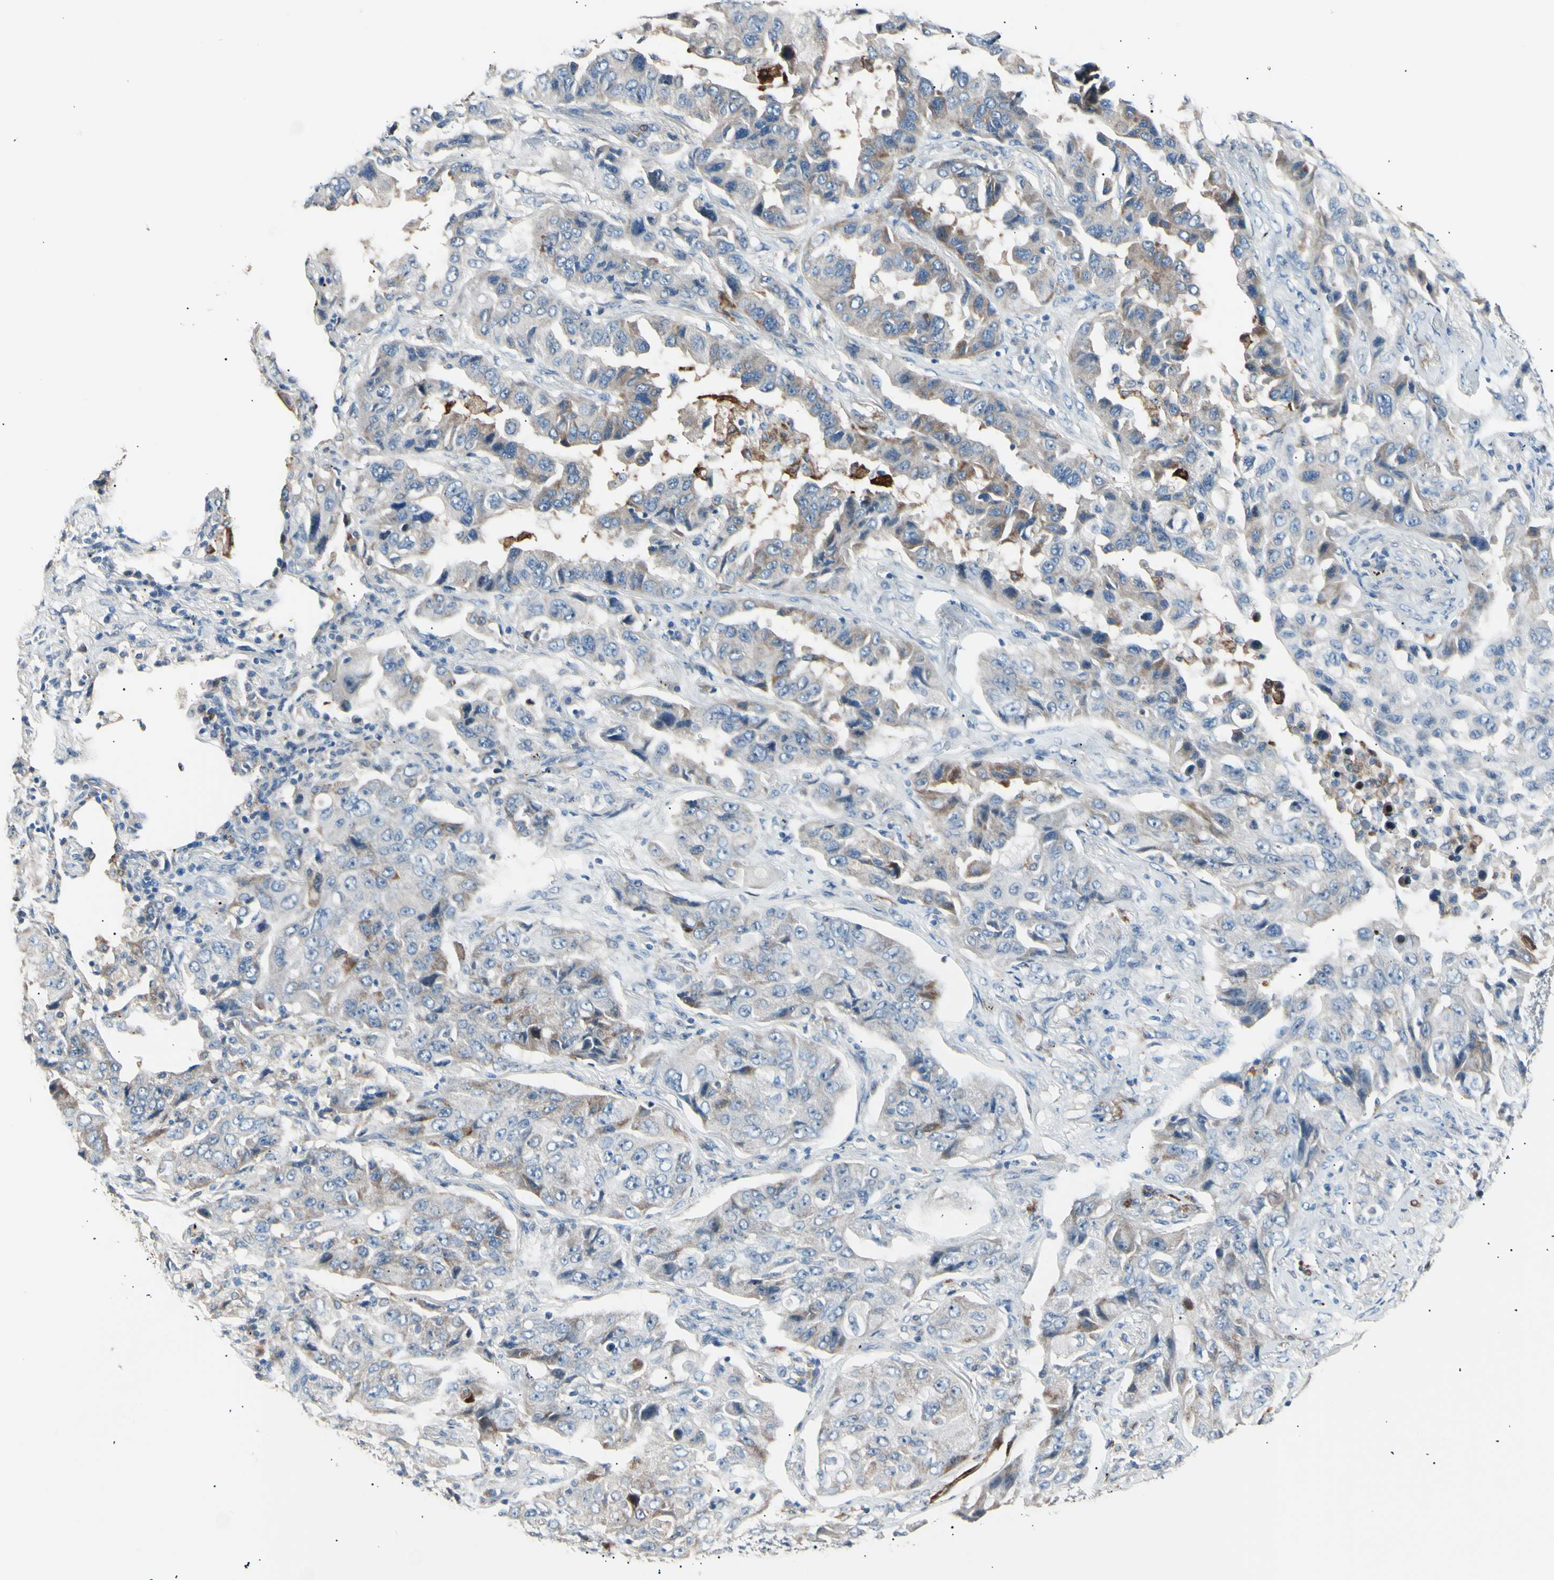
{"staining": {"intensity": "moderate", "quantity": "<25%", "location": "cytoplasmic/membranous"}, "tissue": "lung cancer", "cell_type": "Tumor cells", "image_type": "cancer", "snomed": [{"axis": "morphology", "description": "Adenocarcinoma, NOS"}, {"axis": "topography", "description": "Lung"}], "caption": "DAB (3,3'-diaminobenzidine) immunohistochemical staining of lung cancer displays moderate cytoplasmic/membranous protein staining in about <25% of tumor cells.", "gene": "LDLR", "patient": {"sex": "female", "age": 65}}